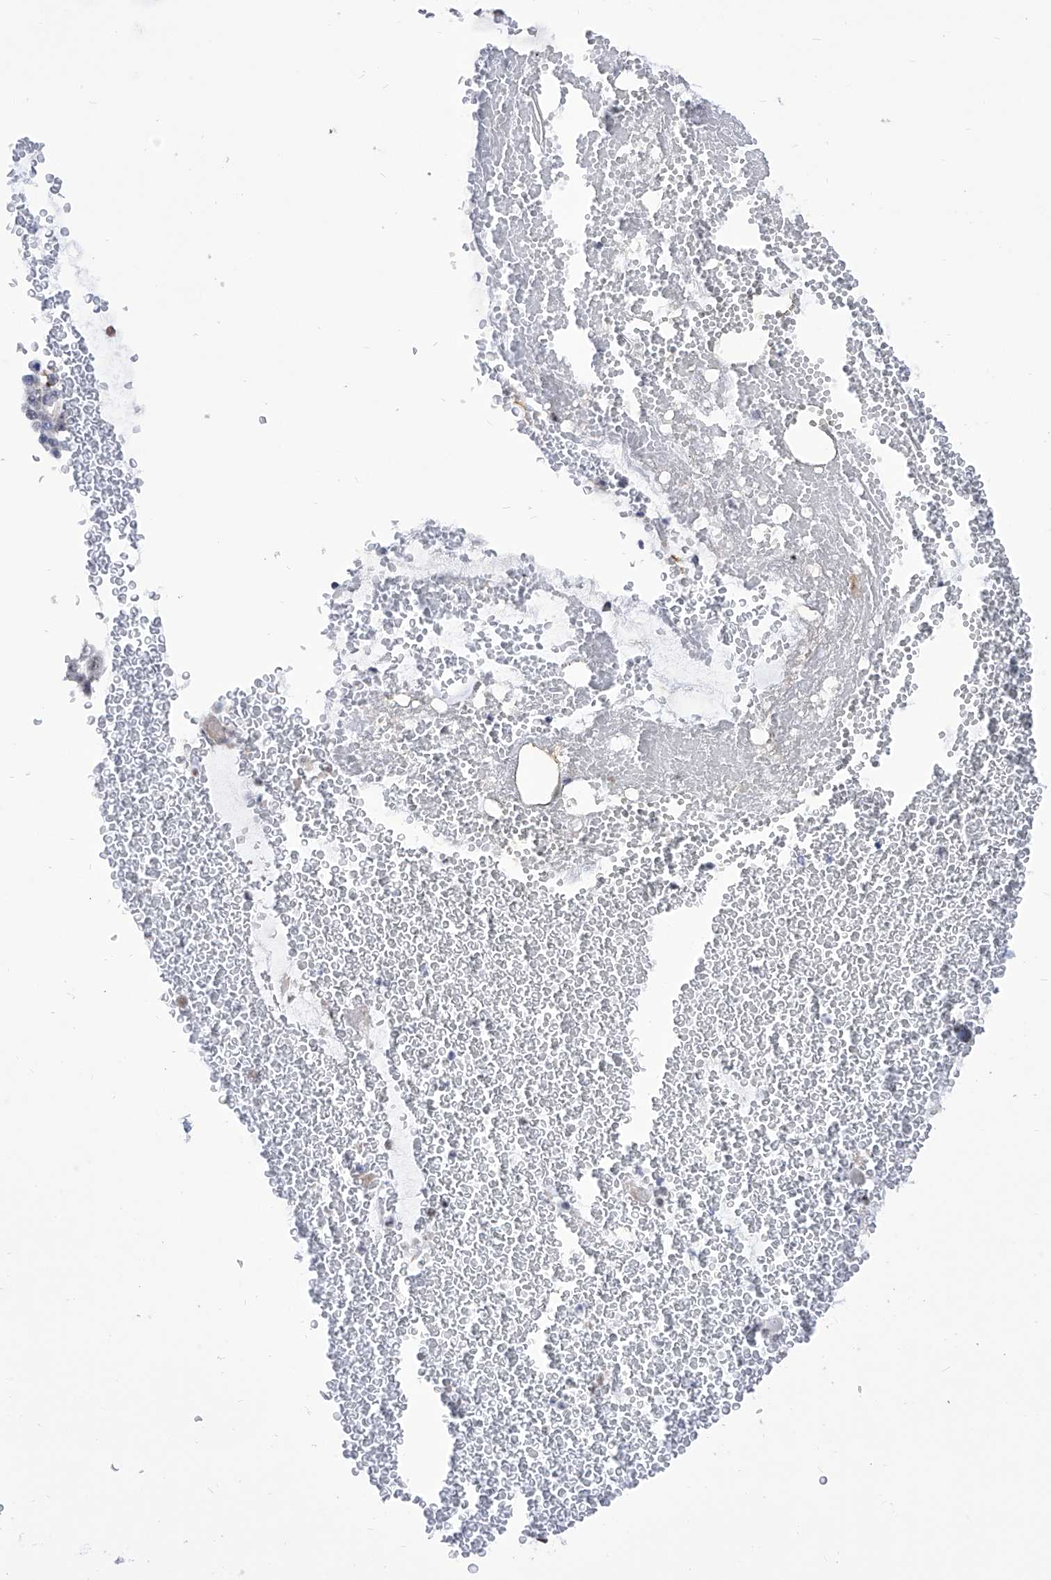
{"staining": {"intensity": "moderate", "quantity": "<25%", "location": "nuclear"}, "tissue": "bronchus", "cell_type": "Respiratory epithelial cells", "image_type": "normal", "snomed": [{"axis": "morphology", "description": "Normal tissue, NOS"}, {"axis": "morphology", "description": "Squamous cell carcinoma, NOS"}, {"axis": "topography", "description": "Lymph node"}, {"axis": "topography", "description": "Bronchus"}, {"axis": "topography", "description": "Lung"}], "caption": "Benign bronchus displays moderate nuclear staining in approximately <25% of respiratory epithelial cells, visualized by immunohistochemistry.", "gene": "SART1", "patient": {"sex": "male", "age": 66}}